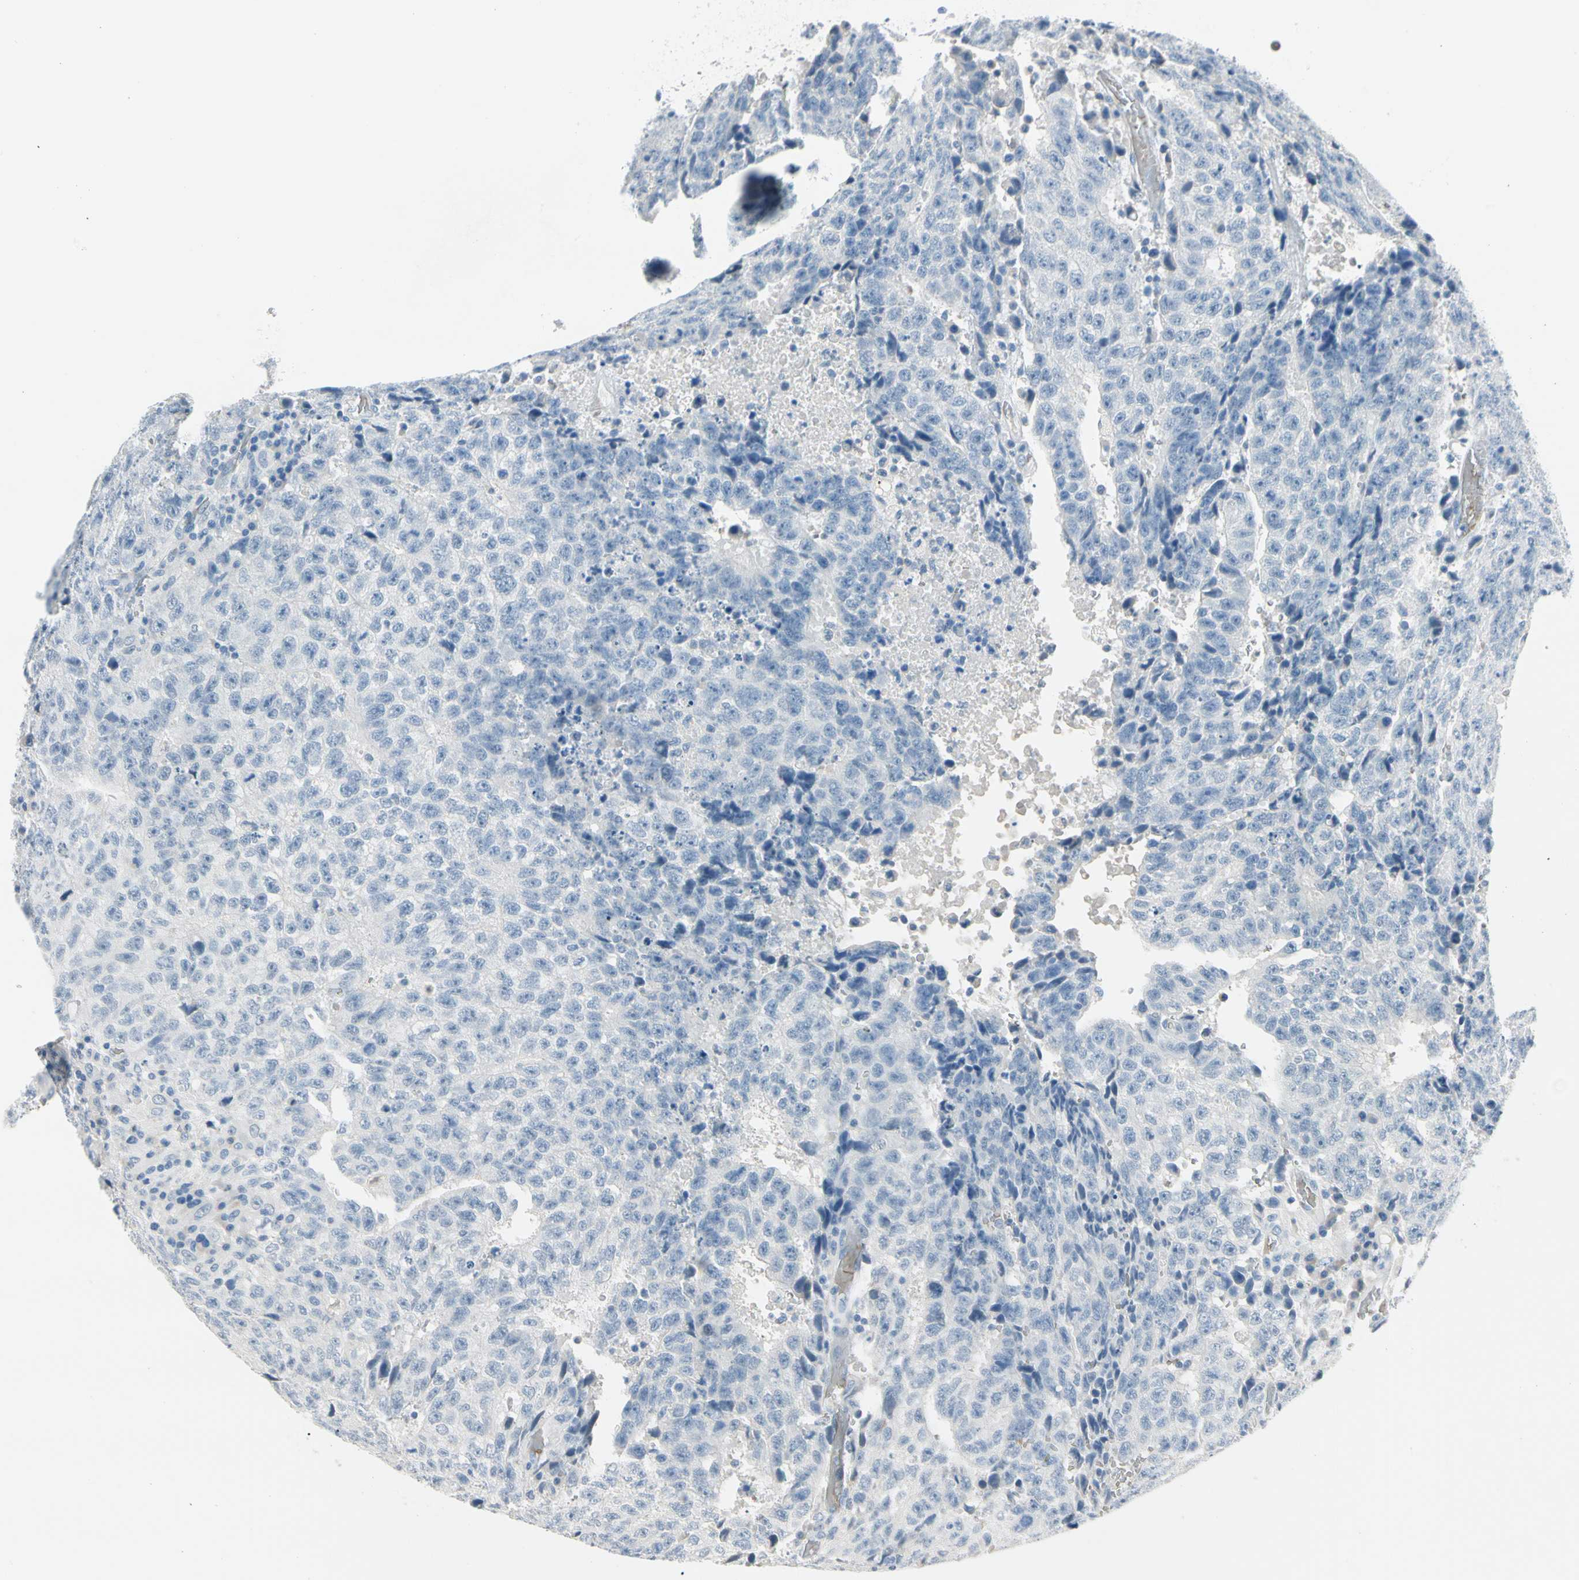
{"staining": {"intensity": "negative", "quantity": "none", "location": "none"}, "tissue": "testis cancer", "cell_type": "Tumor cells", "image_type": "cancer", "snomed": [{"axis": "morphology", "description": "Necrosis, NOS"}, {"axis": "morphology", "description": "Carcinoma, Embryonal, NOS"}, {"axis": "topography", "description": "Testis"}], "caption": "Immunohistochemistry photomicrograph of testis cancer stained for a protein (brown), which reveals no expression in tumor cells.", "gene": "CA1", "patient": {"sex": "male", "age": 19}}